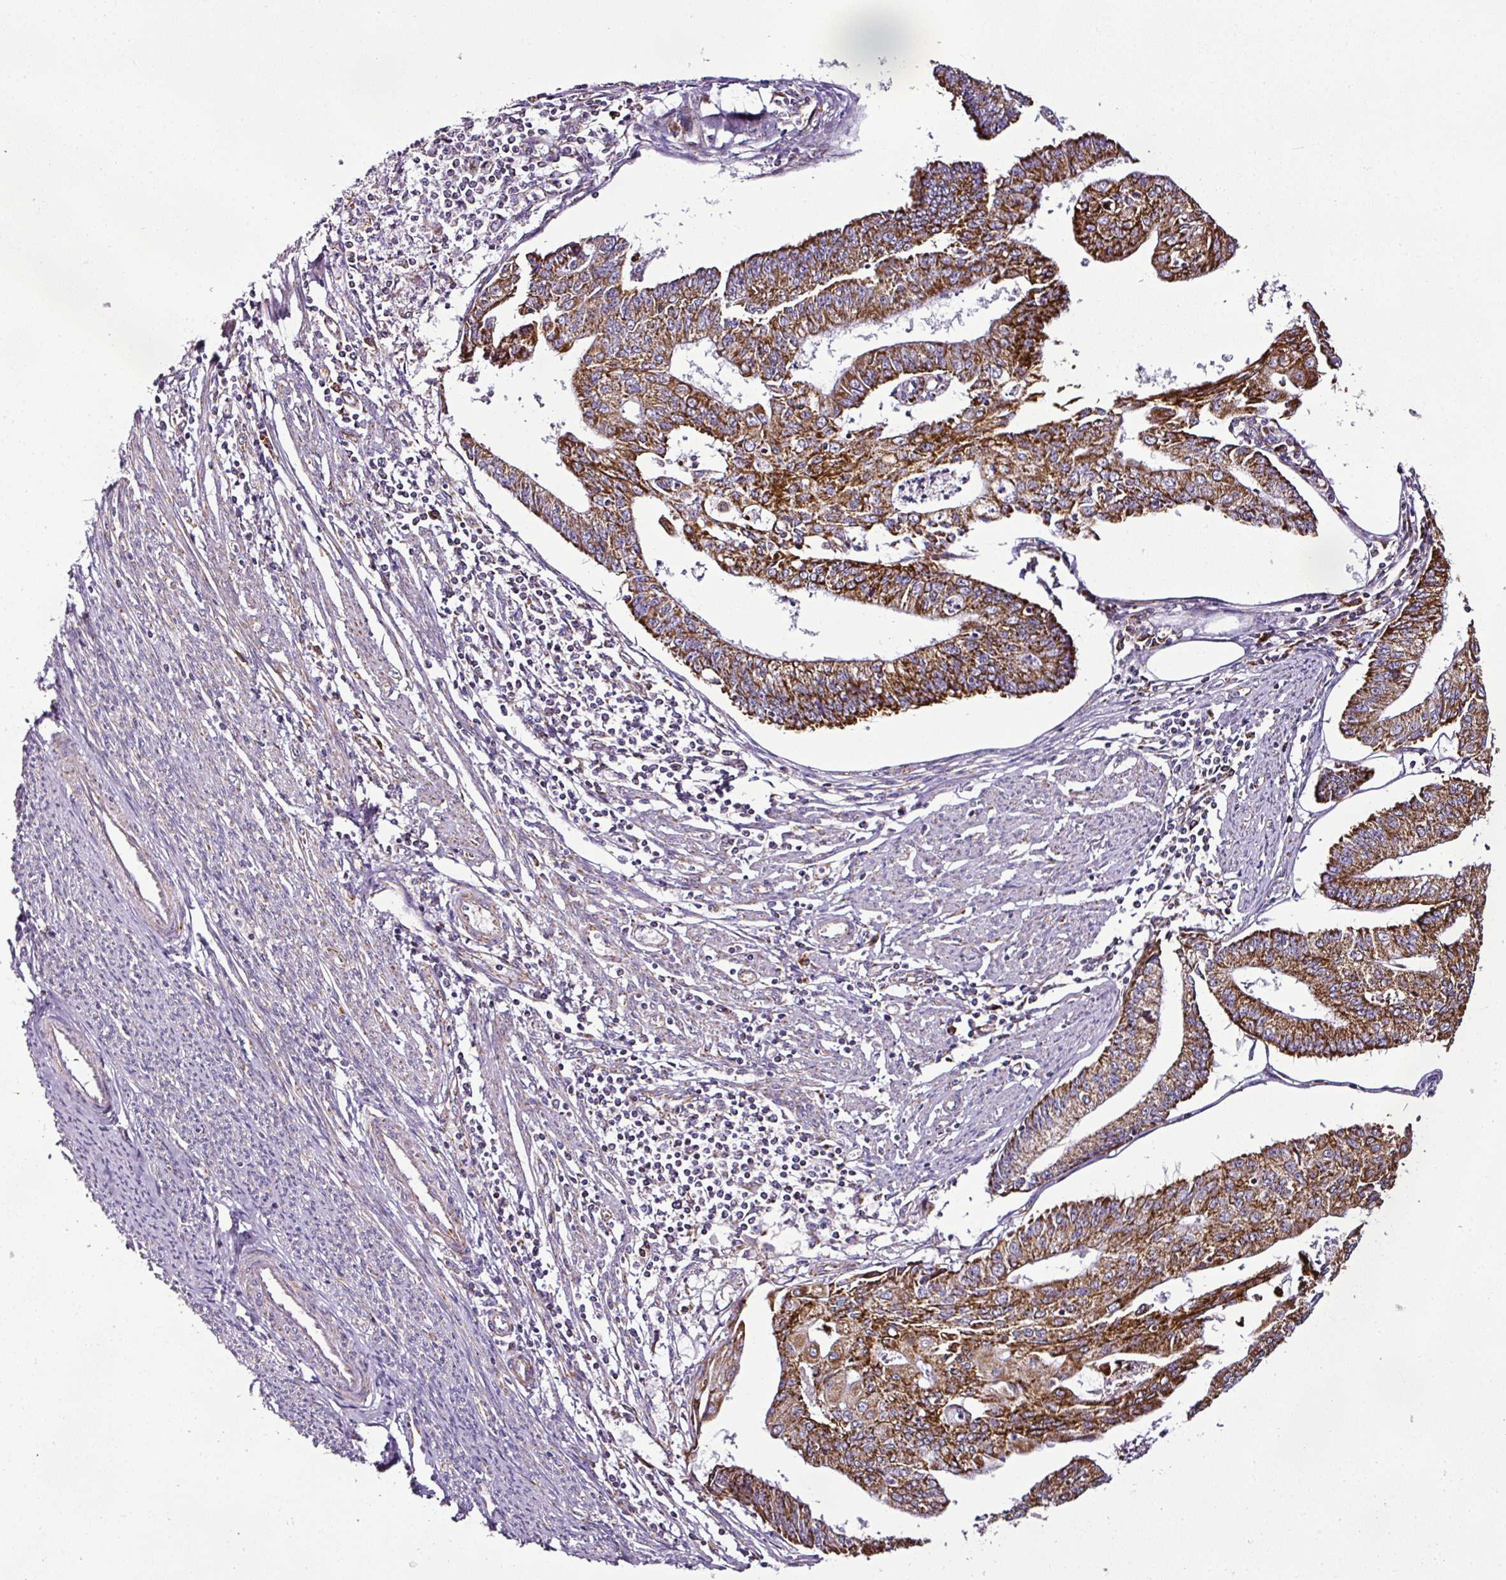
{"staining": {"intensity": "strong", "quantity": ">75%", "location": "cytoplasmic/membranous"}, "tissue": "endometrial cancer", "cell_type": "Tumor cells", "image_type": "cancer", "snomed": [{"axis": "morphology", "description": "Adenocarcinoma, NOS"}, {"axis": "topography", "description": "Endometrium"}], "caption": "The image exhibits staining of adenocarcinoma (endometrial), revealing strong cytoplasmic/membranous protein positivity (brown color) within tumor cells.", "gene": "DPAGT1", "patient": {"sex": "female", "age": 56}}